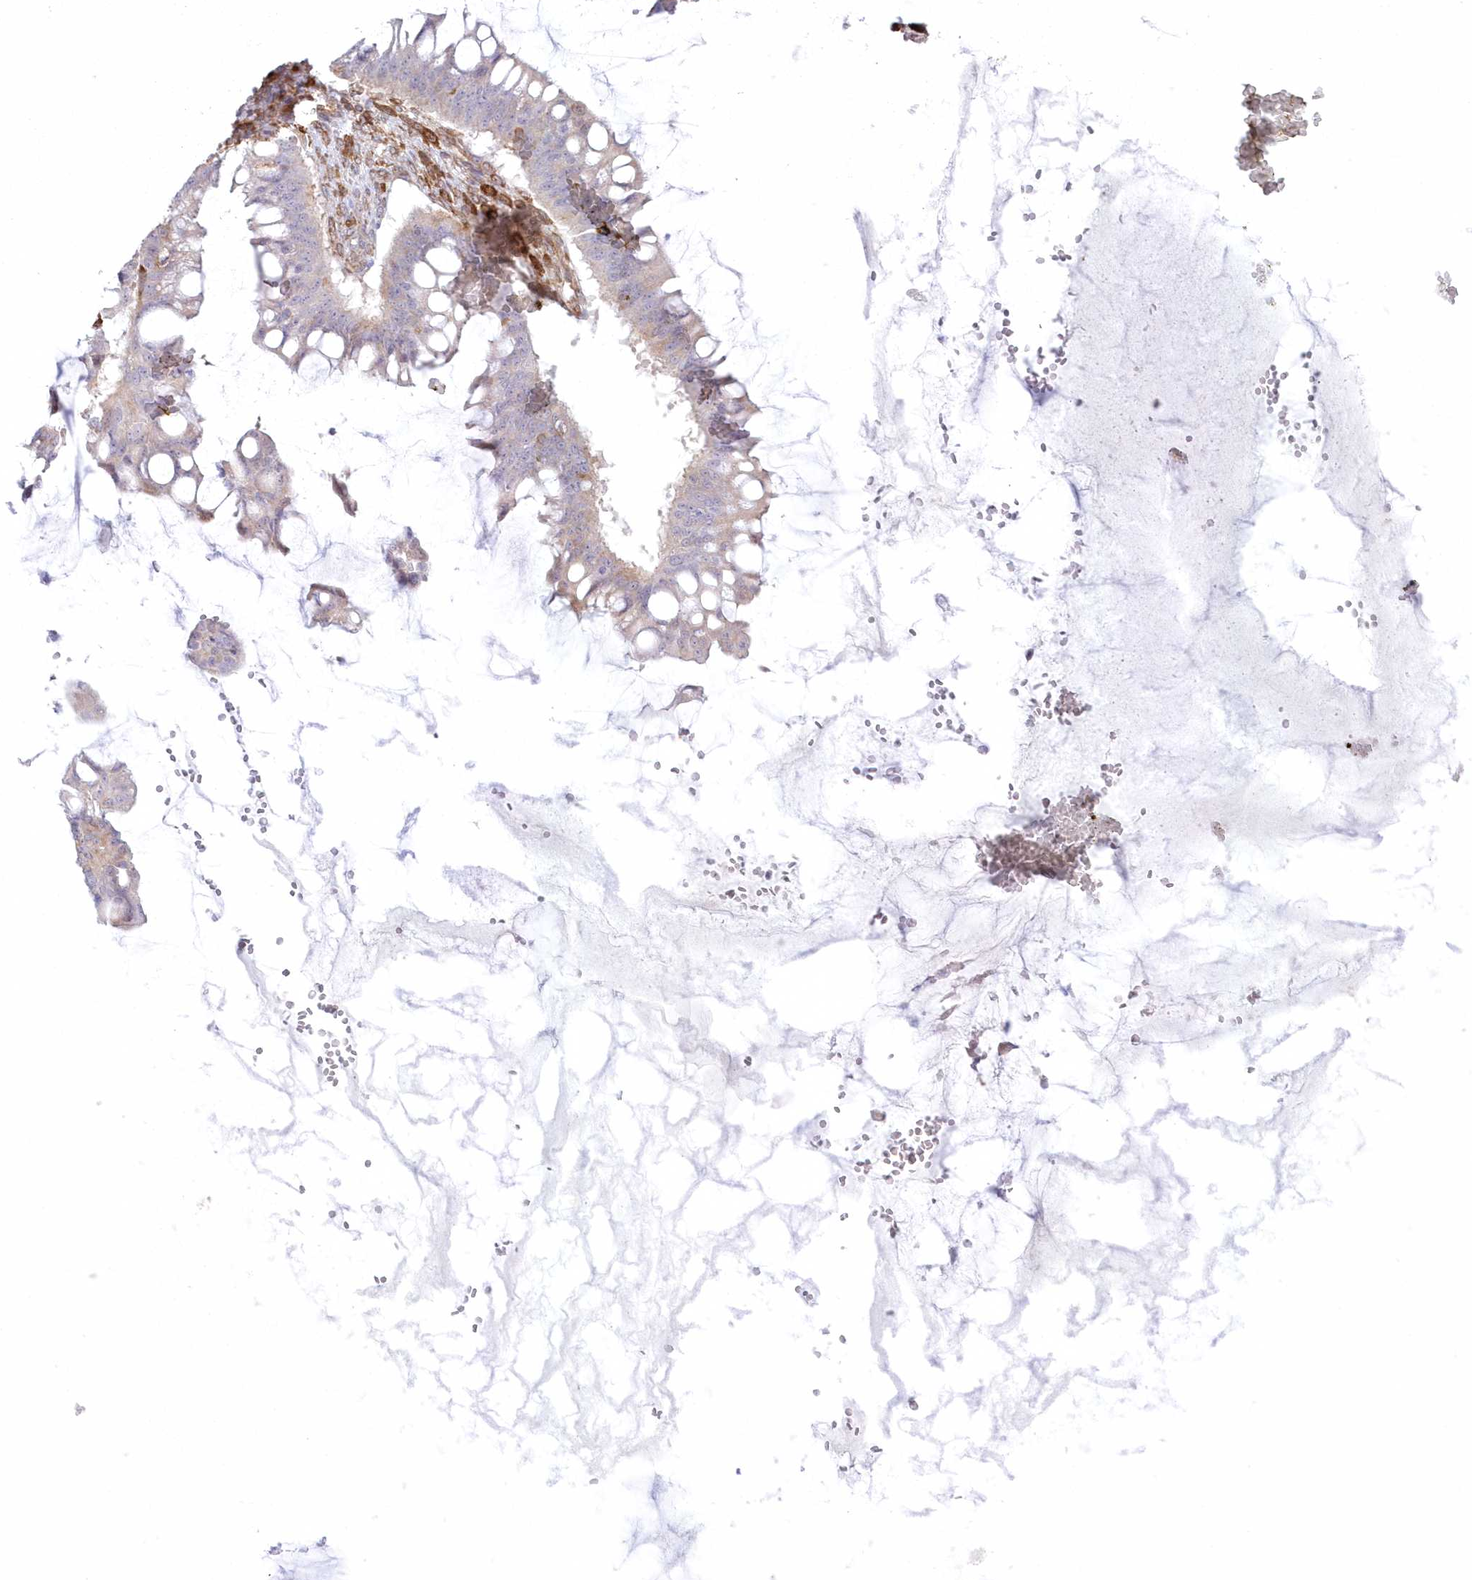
{"staining": {"intensity": "negative", "quantity": "none", "location": "none"}, "tissue": "ovarian cancer", "cell_type": "Tumor cells", "image_type": "cancer", "snomed": [{"axis": "morphology", "description": "Cystadenocarcinoma, mucinous, NOS"}, {"axis": "topography", "description": "Ovary"}], "caption": "Immunohistochemistry (IHC) photomicrograph of ovarian mucinous cystadenocarcinoma stained for a protein (brown), which exhibits no staining in tumor cells.", "gene": "SH3PXD2B", "patient": {"sex": "female", "age": 73}}